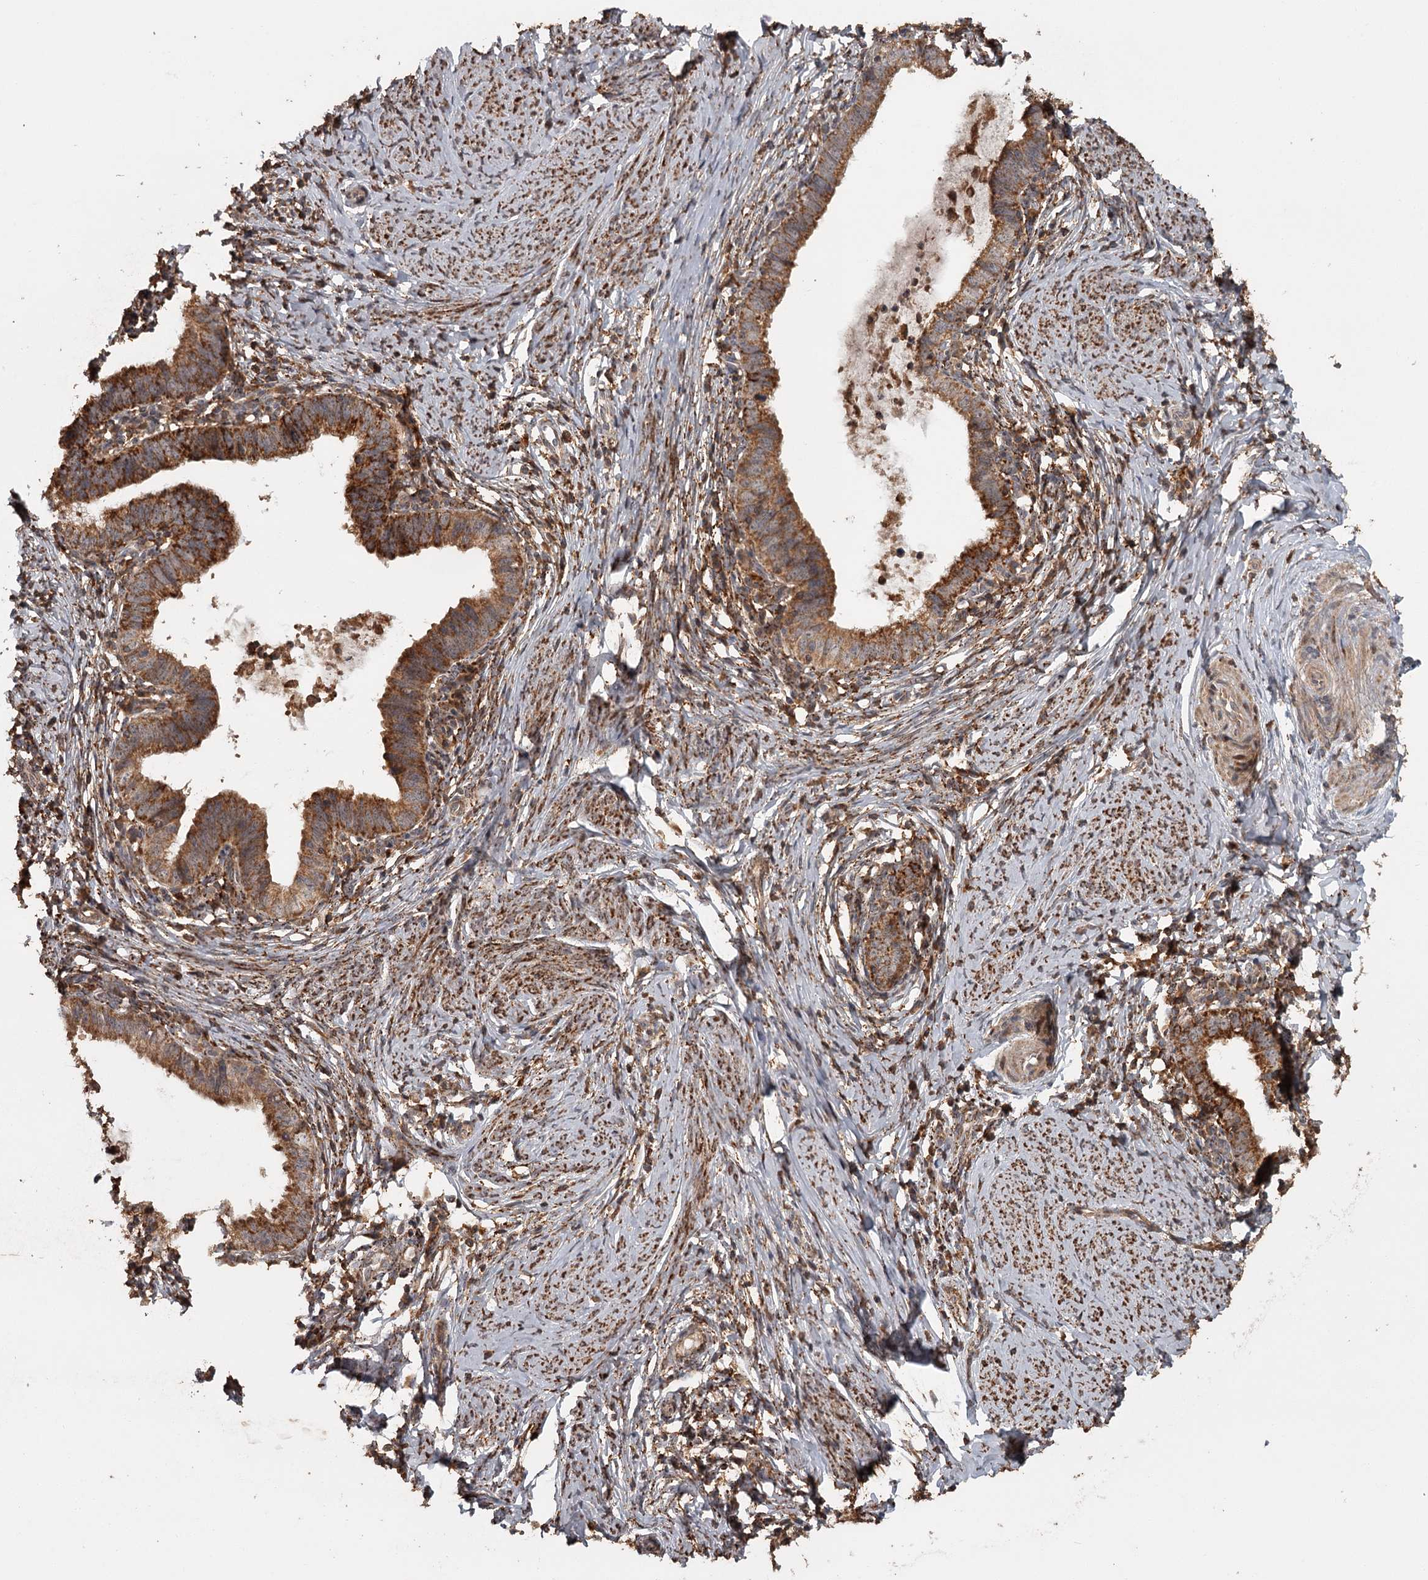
{"staining": {"intensity": "moderate", "quantity": ">75%", "location": "cytoplasmic/membranous"}, "tissue": "cervical cancer", "cell_type": "Tumor cells", "image_type": "cancer", "snomed": [{"axis": "morphology", "description": "Adenocarcinoma, NOS"}, {"axis": "topography", "description": "Cervix"}], "caption": "Immunohistochemistry (DAB) staining of human cervical cancer shows moderate cytoplasmic/membranous protein staining in approximately >75% of tumor cells.", "gene": "FAXC", "patient": {"sex": "female", "age": 36}}